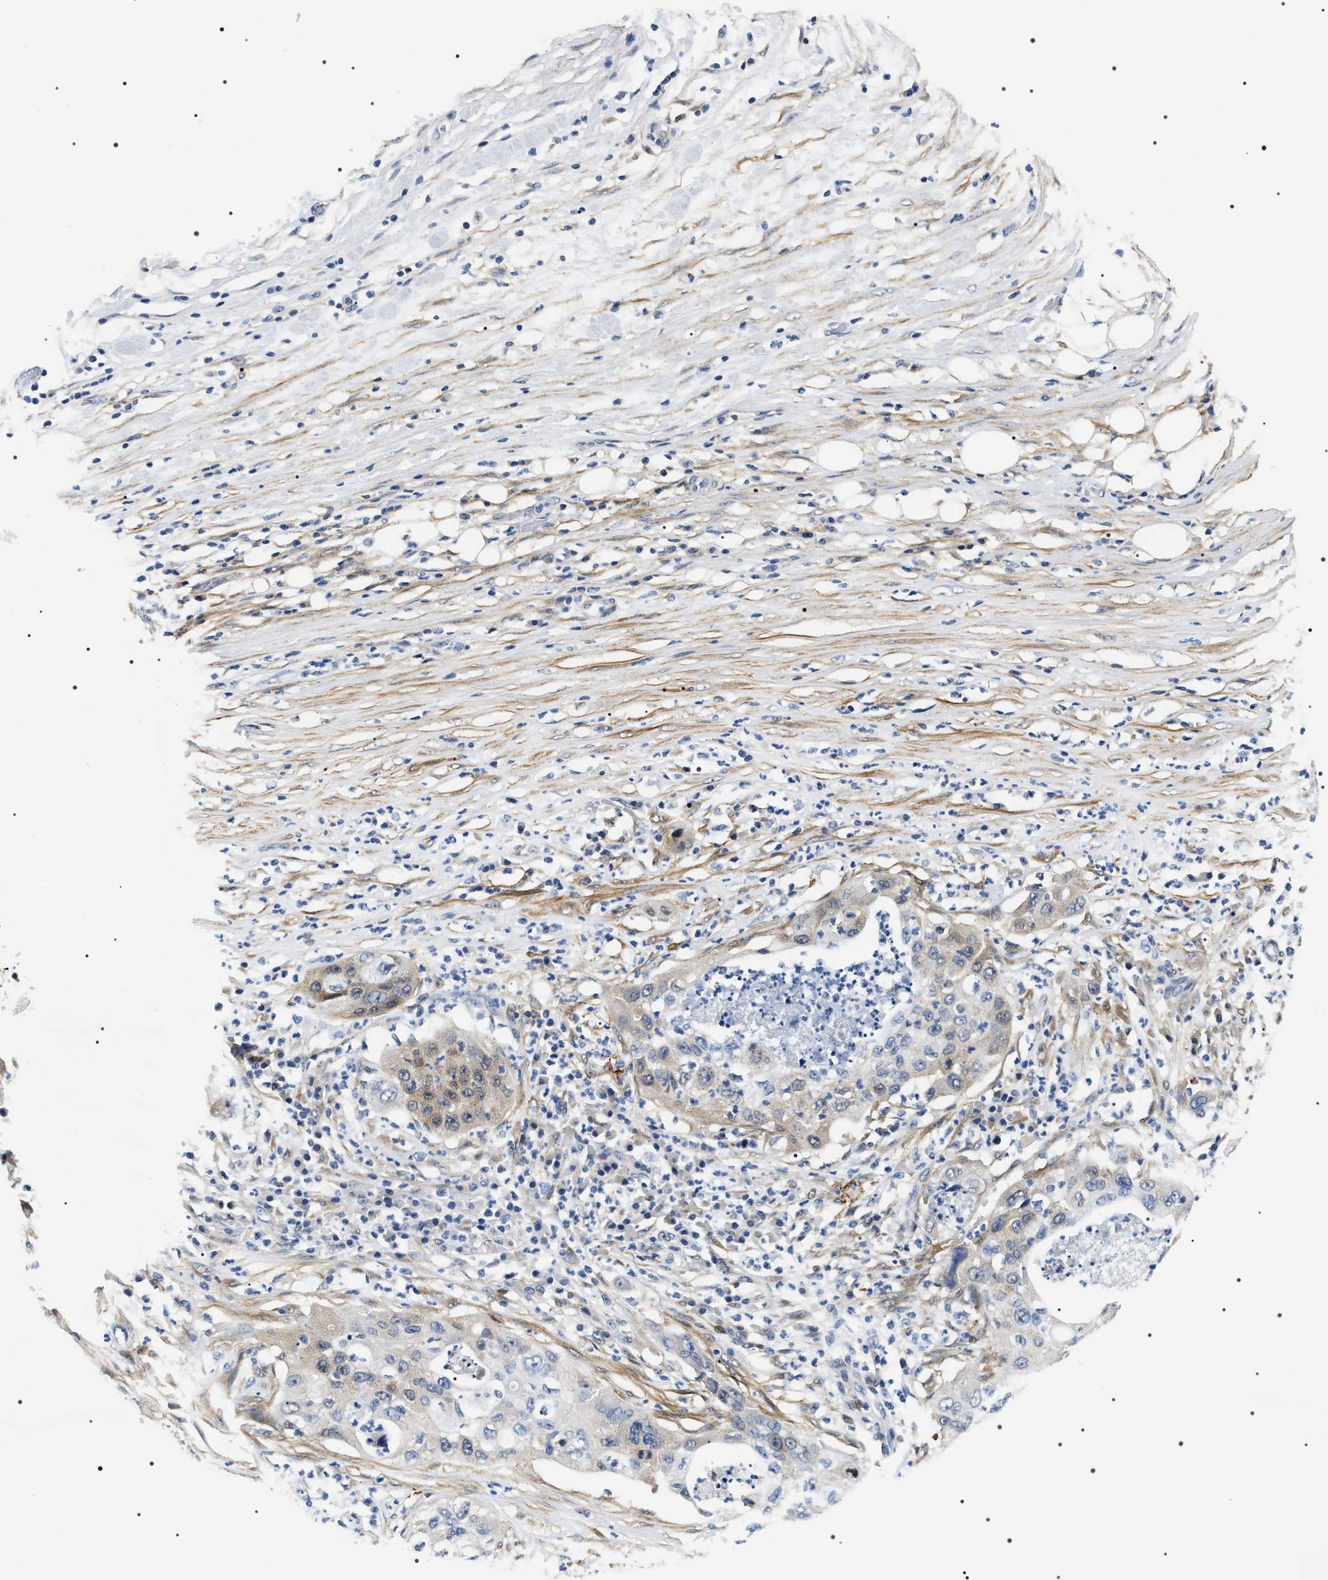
{"staining": {"intensity": "weak", "quantity": "<25%", "location": "cytoplasmic/membranous"}, "tissue": "pancreatic cancer", "cell_type": "Tumor cells", "image_type": "cancer", "snomed": [{"axis": "morphology", "description": "Adenocarcinoma, NOS"}, {"axis": "topography", "description": "Pancreas"}], "caption": "IHC micrograph of neoplastic tissue: pancreatic cancer (adenocarcinoma) stained with DAB displays no significant protein positivity in tumor cells.", "gene": "BAG2", "patient": {"sex": "female", "age": 78}}